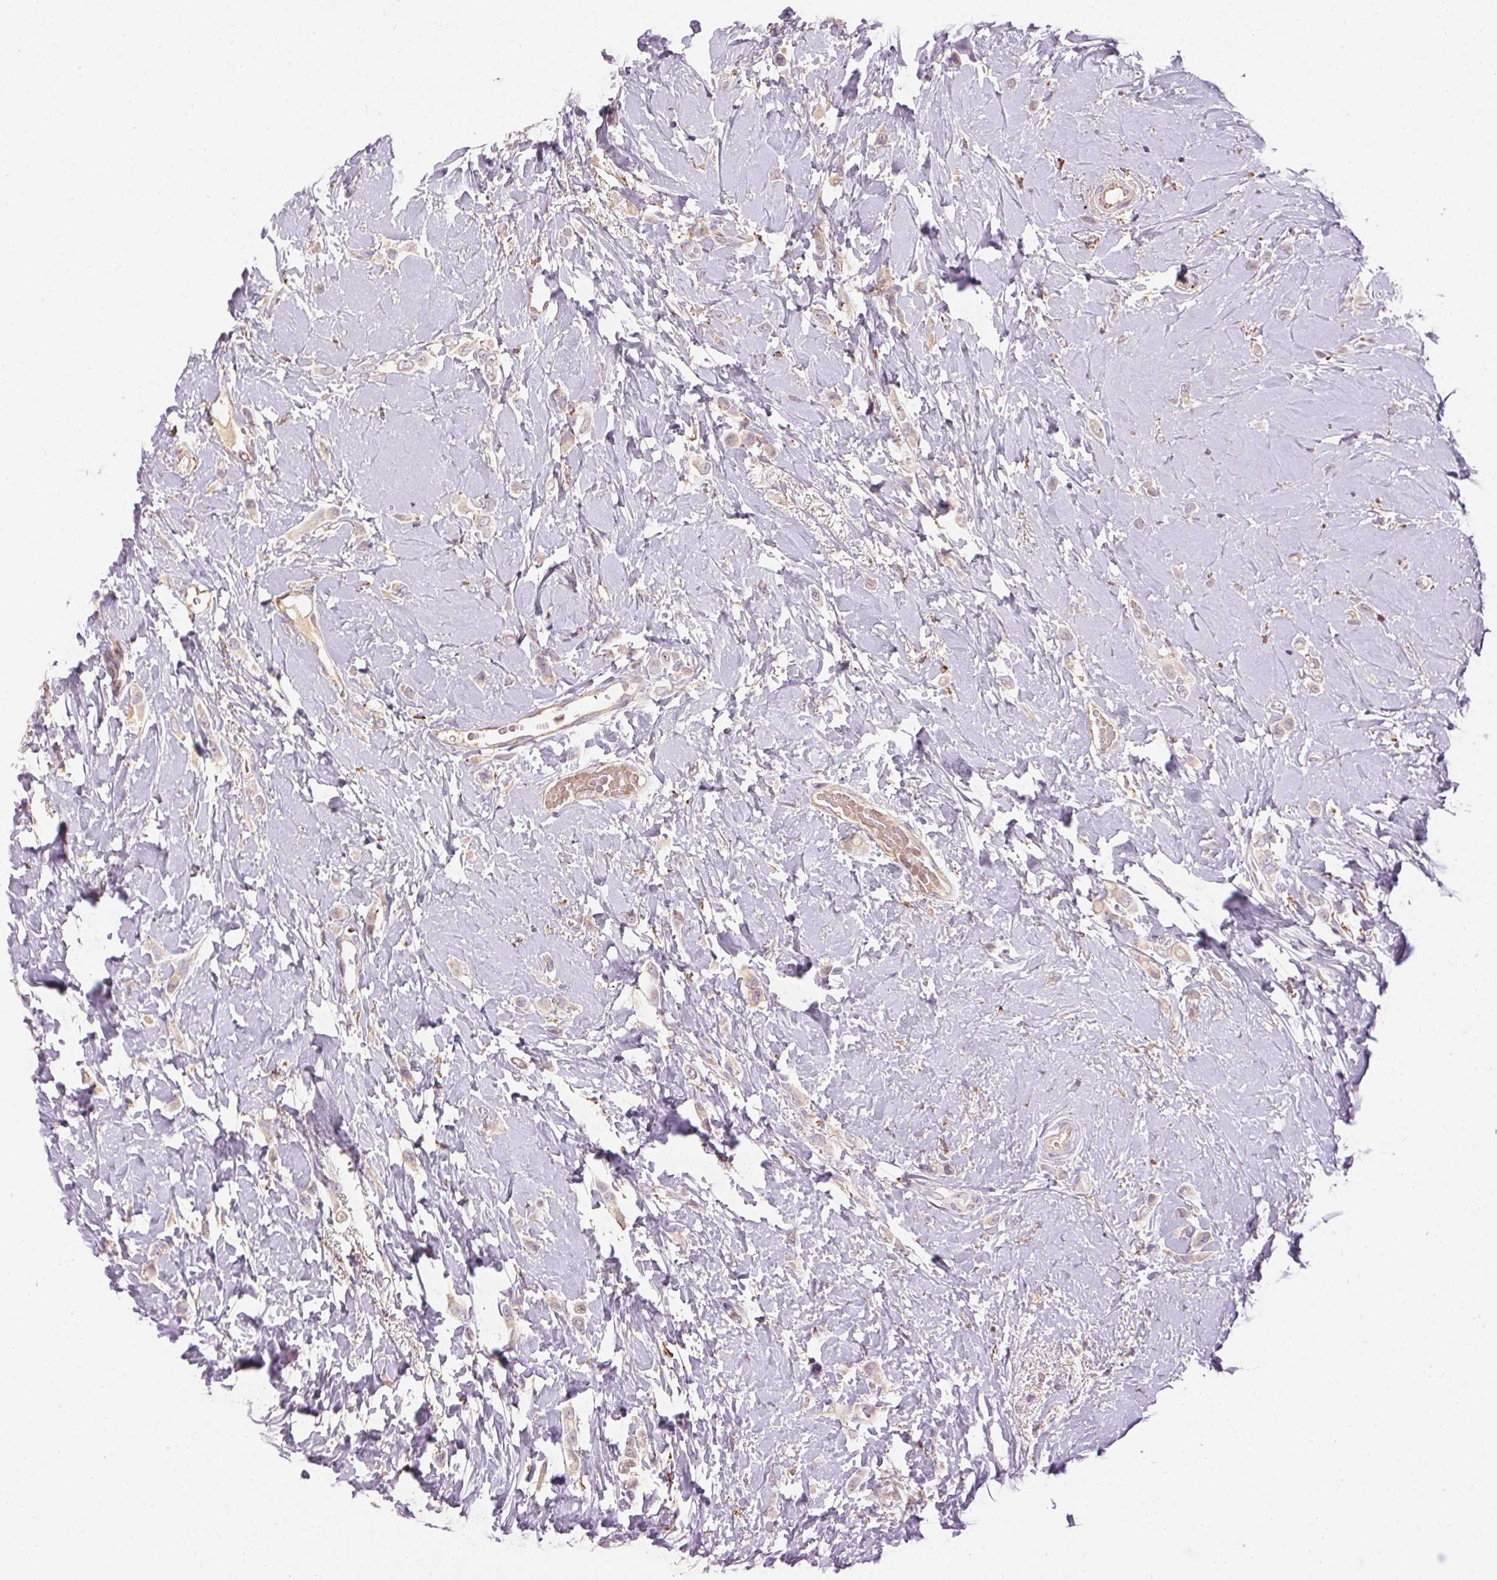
{"staining": {"intensity": "weak", "quantity": "<25%", "location": "cytoplasmic/membranous"}, "tissue": "breast cancer", "cell_type": "Tumor cells", "image_type": "cancer", "snomed": [{"axis": "morphology", "description": "Lobular carcinoma"}, {"axis": "topography", "description": "Breast"}], "caption": "Immunohistochemistry micrograph of breast cancer stained for a protein (brown), which exhibits no staining in tumor cells.", "gene": "REP15", "patient": {"sex": "female", "age": 66}}